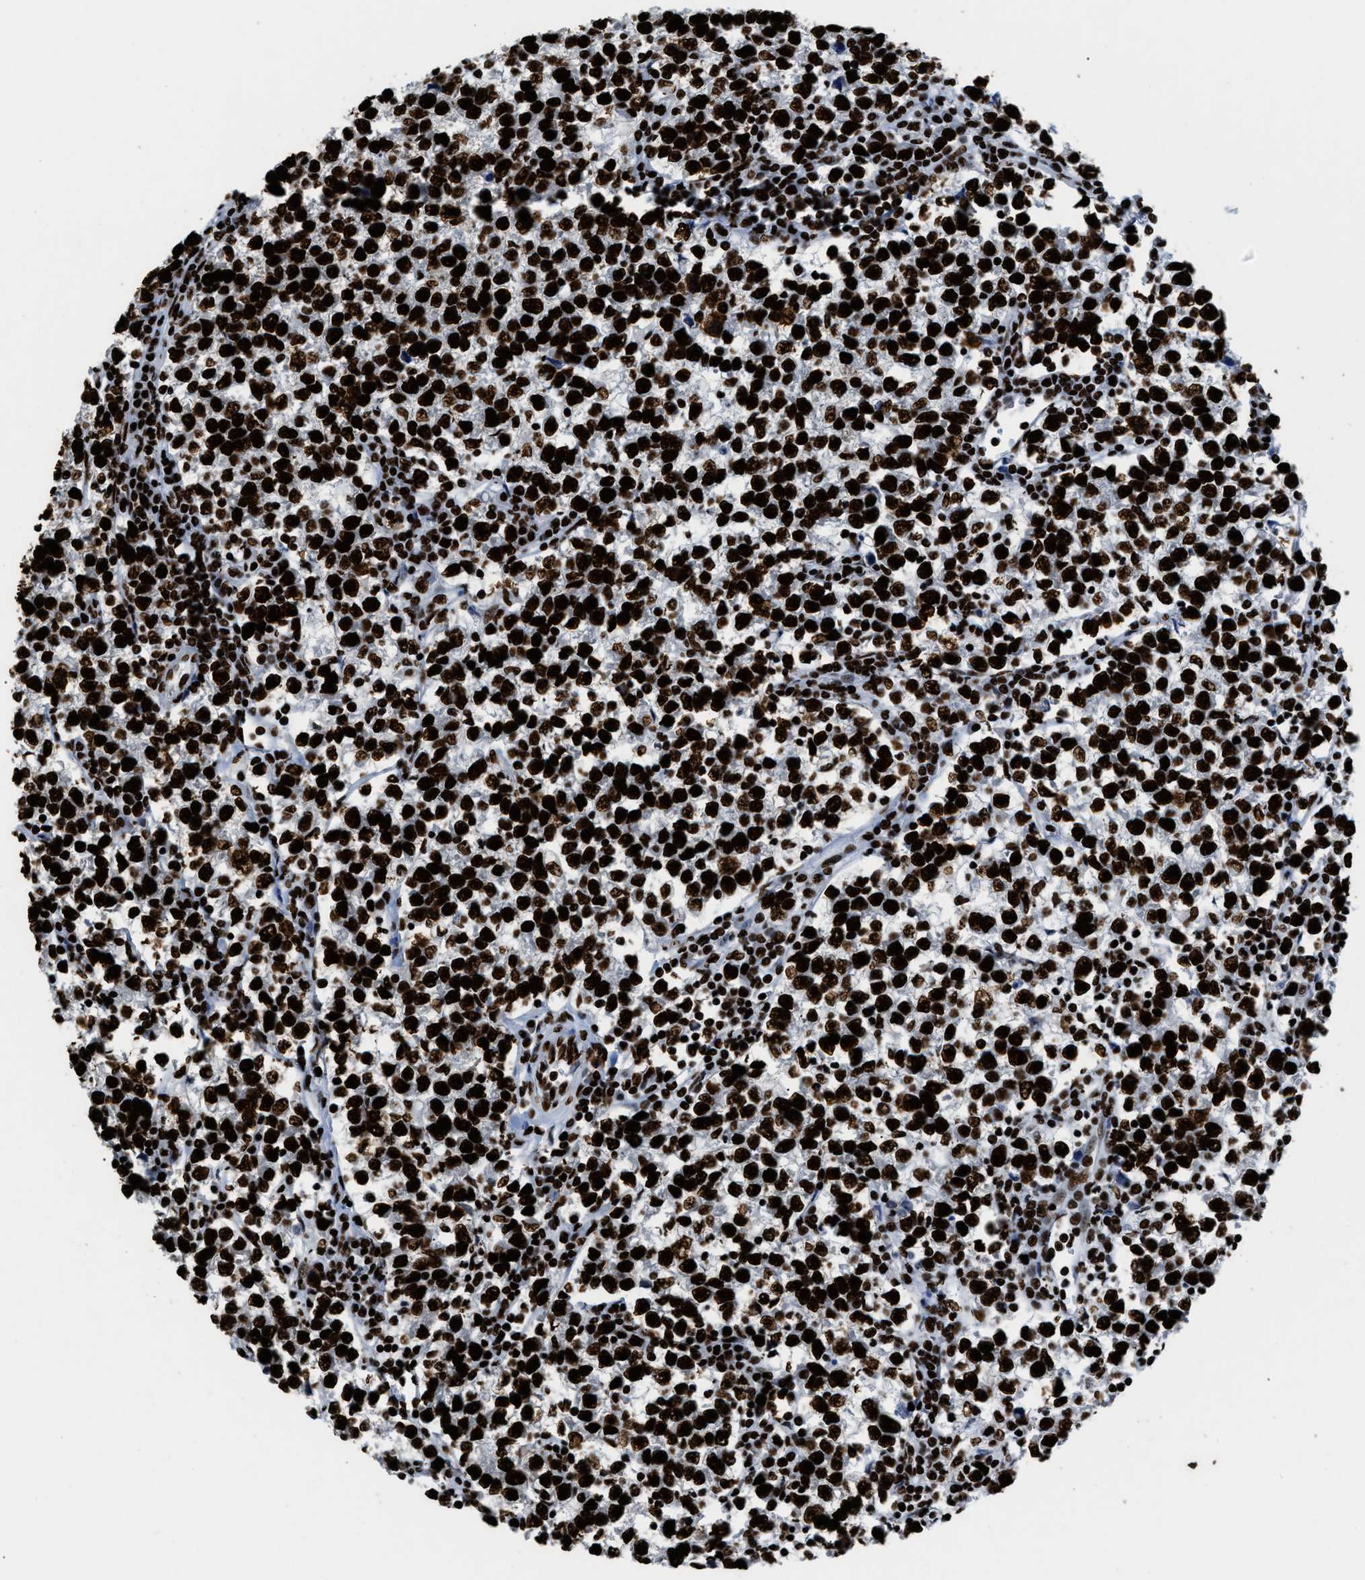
{"staining": {"intensity": "strong", "quantity": ">75%", "location": "nuclear"}, "tissue": "testis cancer", "cell_type": "Tumor cells", "image_type": "cancer", "snomed": [{"axis": "morphology", "description": "Normal tissue, NOS"}, {"axis": "morphology", "description": "Seminoma, NOS"}, {"axis": "topography", "description": "Testis"}], "caption": "IHC of human seminoma (testis) demonstrates high levels of strong nuclear positivity in about >75% of tumor cells.", "gene": "HNRNPM", "patient": {"sex": "male", "age": 43}}